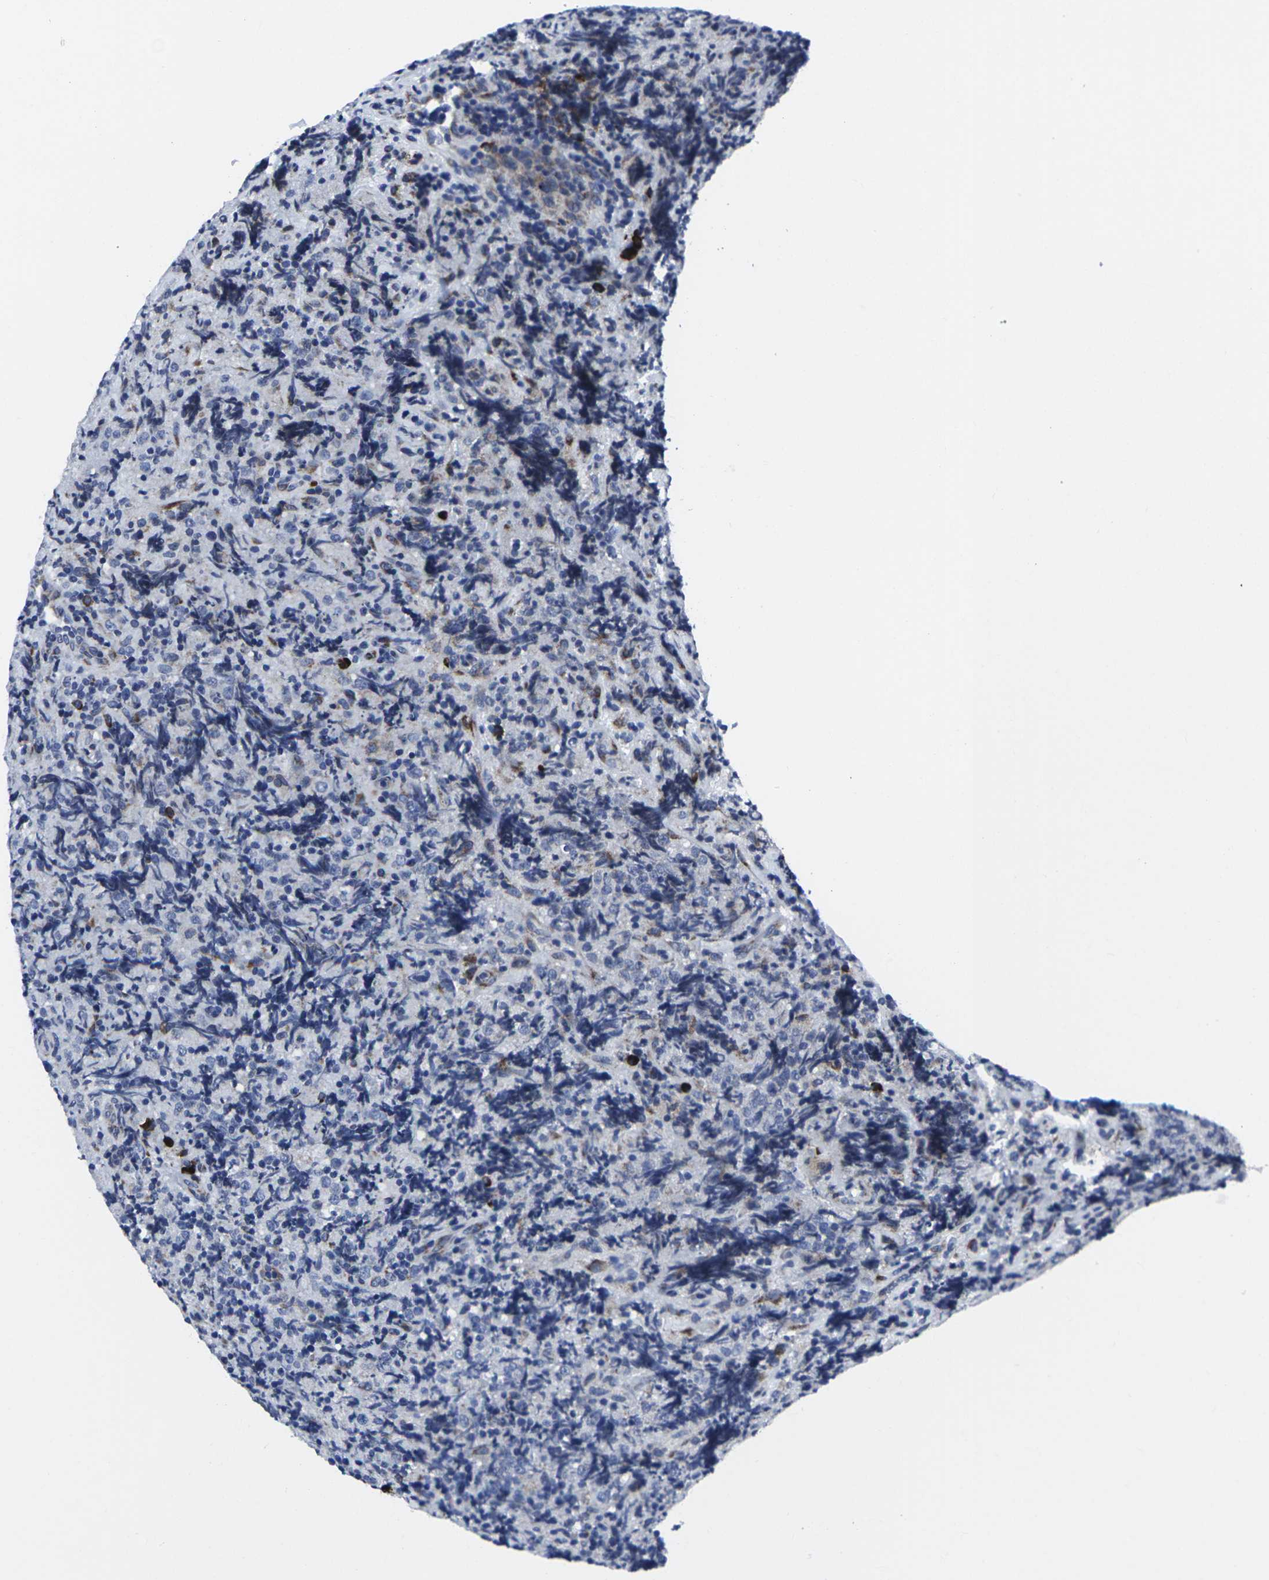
{"staining": {"intensity": "moderate", "quantity": "<25%", "location": "cytoplasmic/membranous"}, "tissue": "lymphoma", "cell_type": "Tumor cells", "image_type": "cancer", "snomed": [{"axis": "morphology", "description": "Malignant lymphoma, non-Hodgkin's type, High grade"}, {"axis": "topography", "description": "Tonsil"}], "caption": "A photomicrograph of human lymphoma stained for a protein displays moderate cytoplasmic/membranous brown staining in tumor cells.", "gene": "RPN1", "patient": {"sex": "female", "age": 36}}